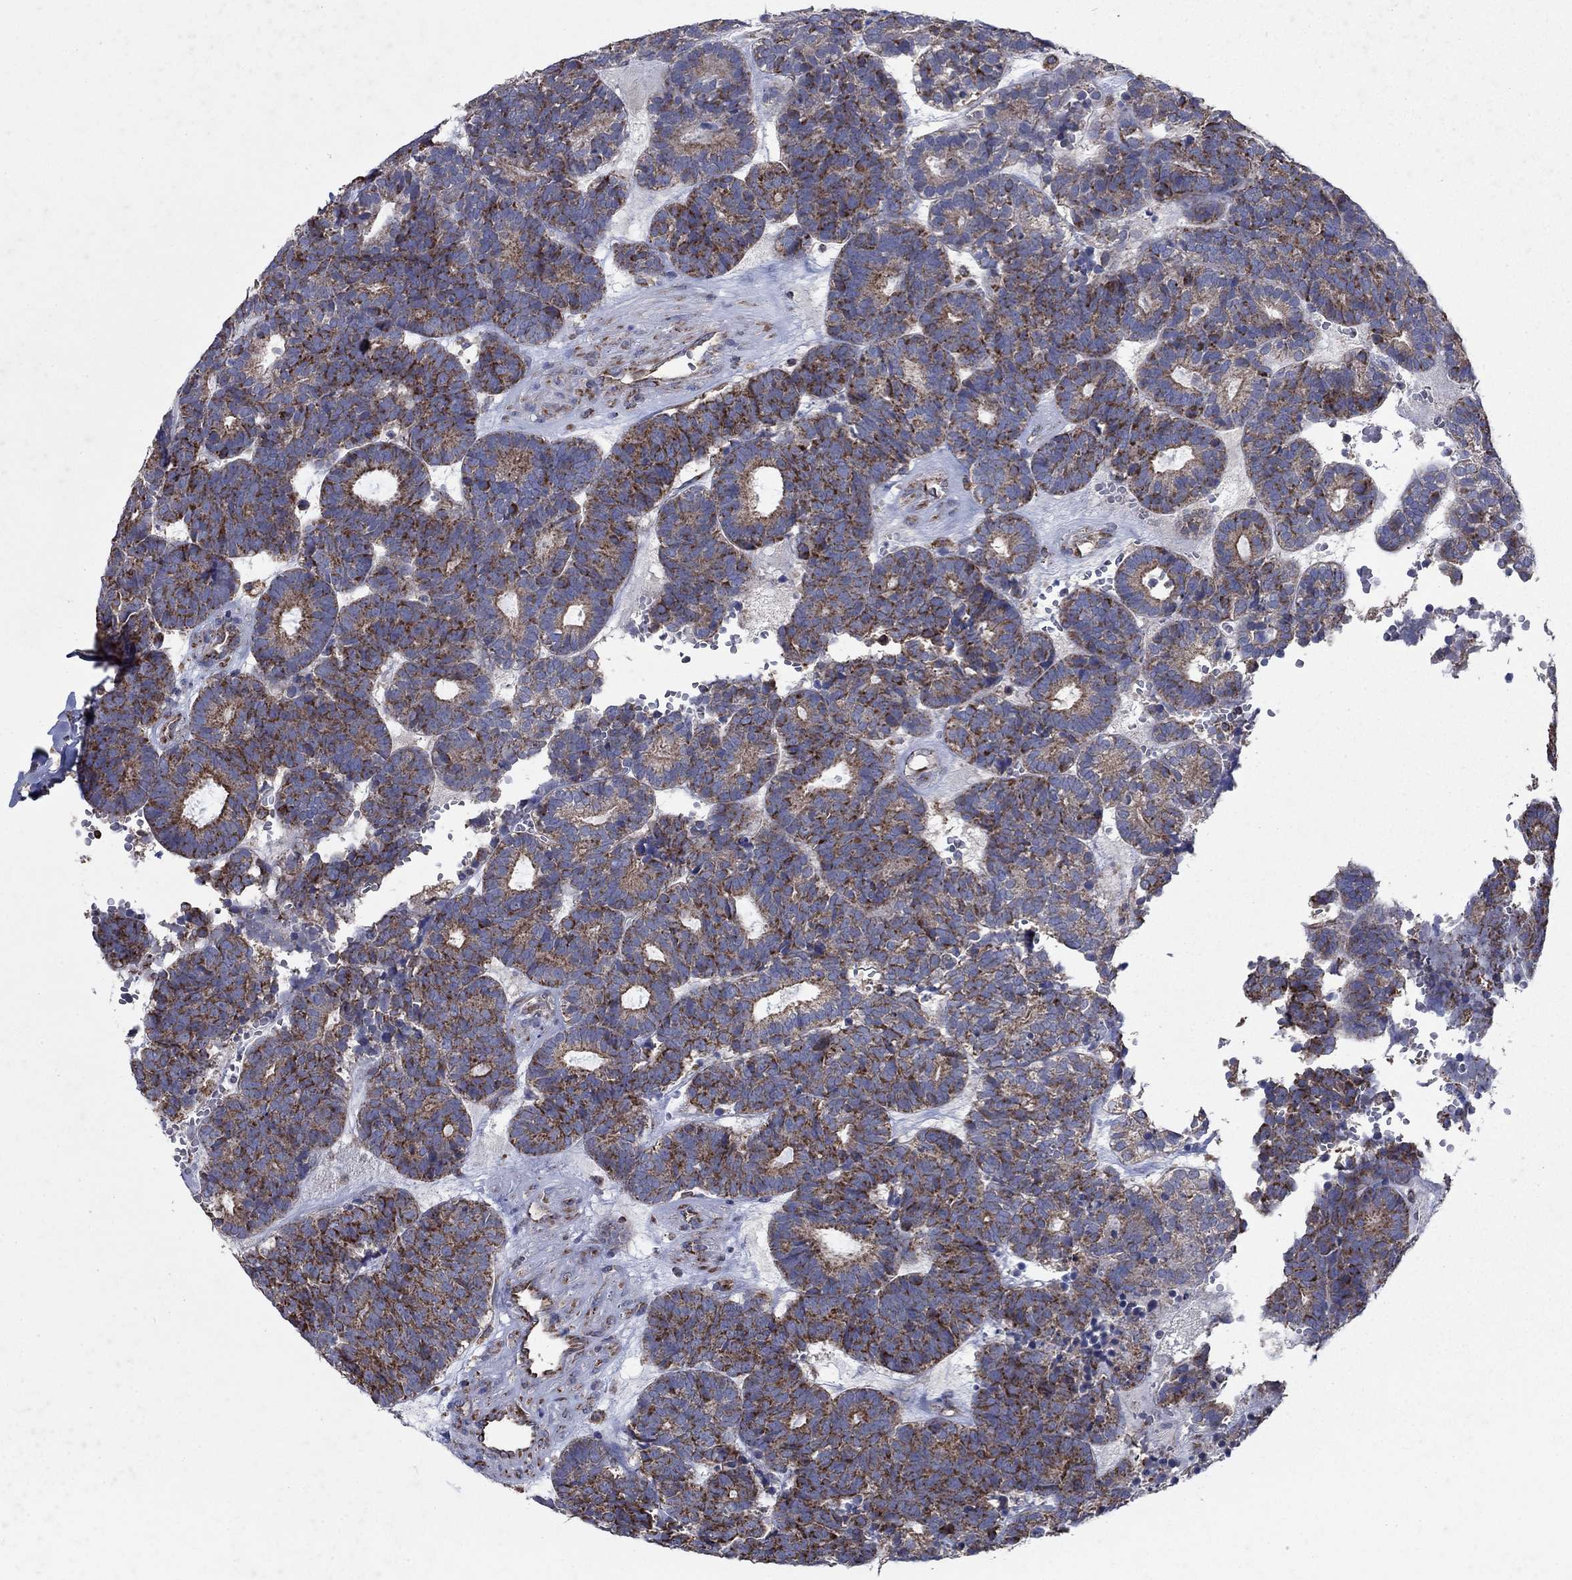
{"staining": {"intensity": "strong", "quantity": "25%-75%", "location": "cytoplasmic/membranous"}, "tissue": "head and neck cancer", "cell_type": "Tumor cells", "image_type": "cancer", "snomed": [{"axis": "morphology", "description": "Adenocarcinoma, NOS"}, {"axis": "topography", "description": "Head-Neck"}], "caption": "IHC (DAB) staining of head and neck cancer displays strong cytoplasmic/membranous protein positivity in about 25%-75% of tumor cells.", "gene": "NCEH1", "patient": {"sex": "female", "age": 81}}